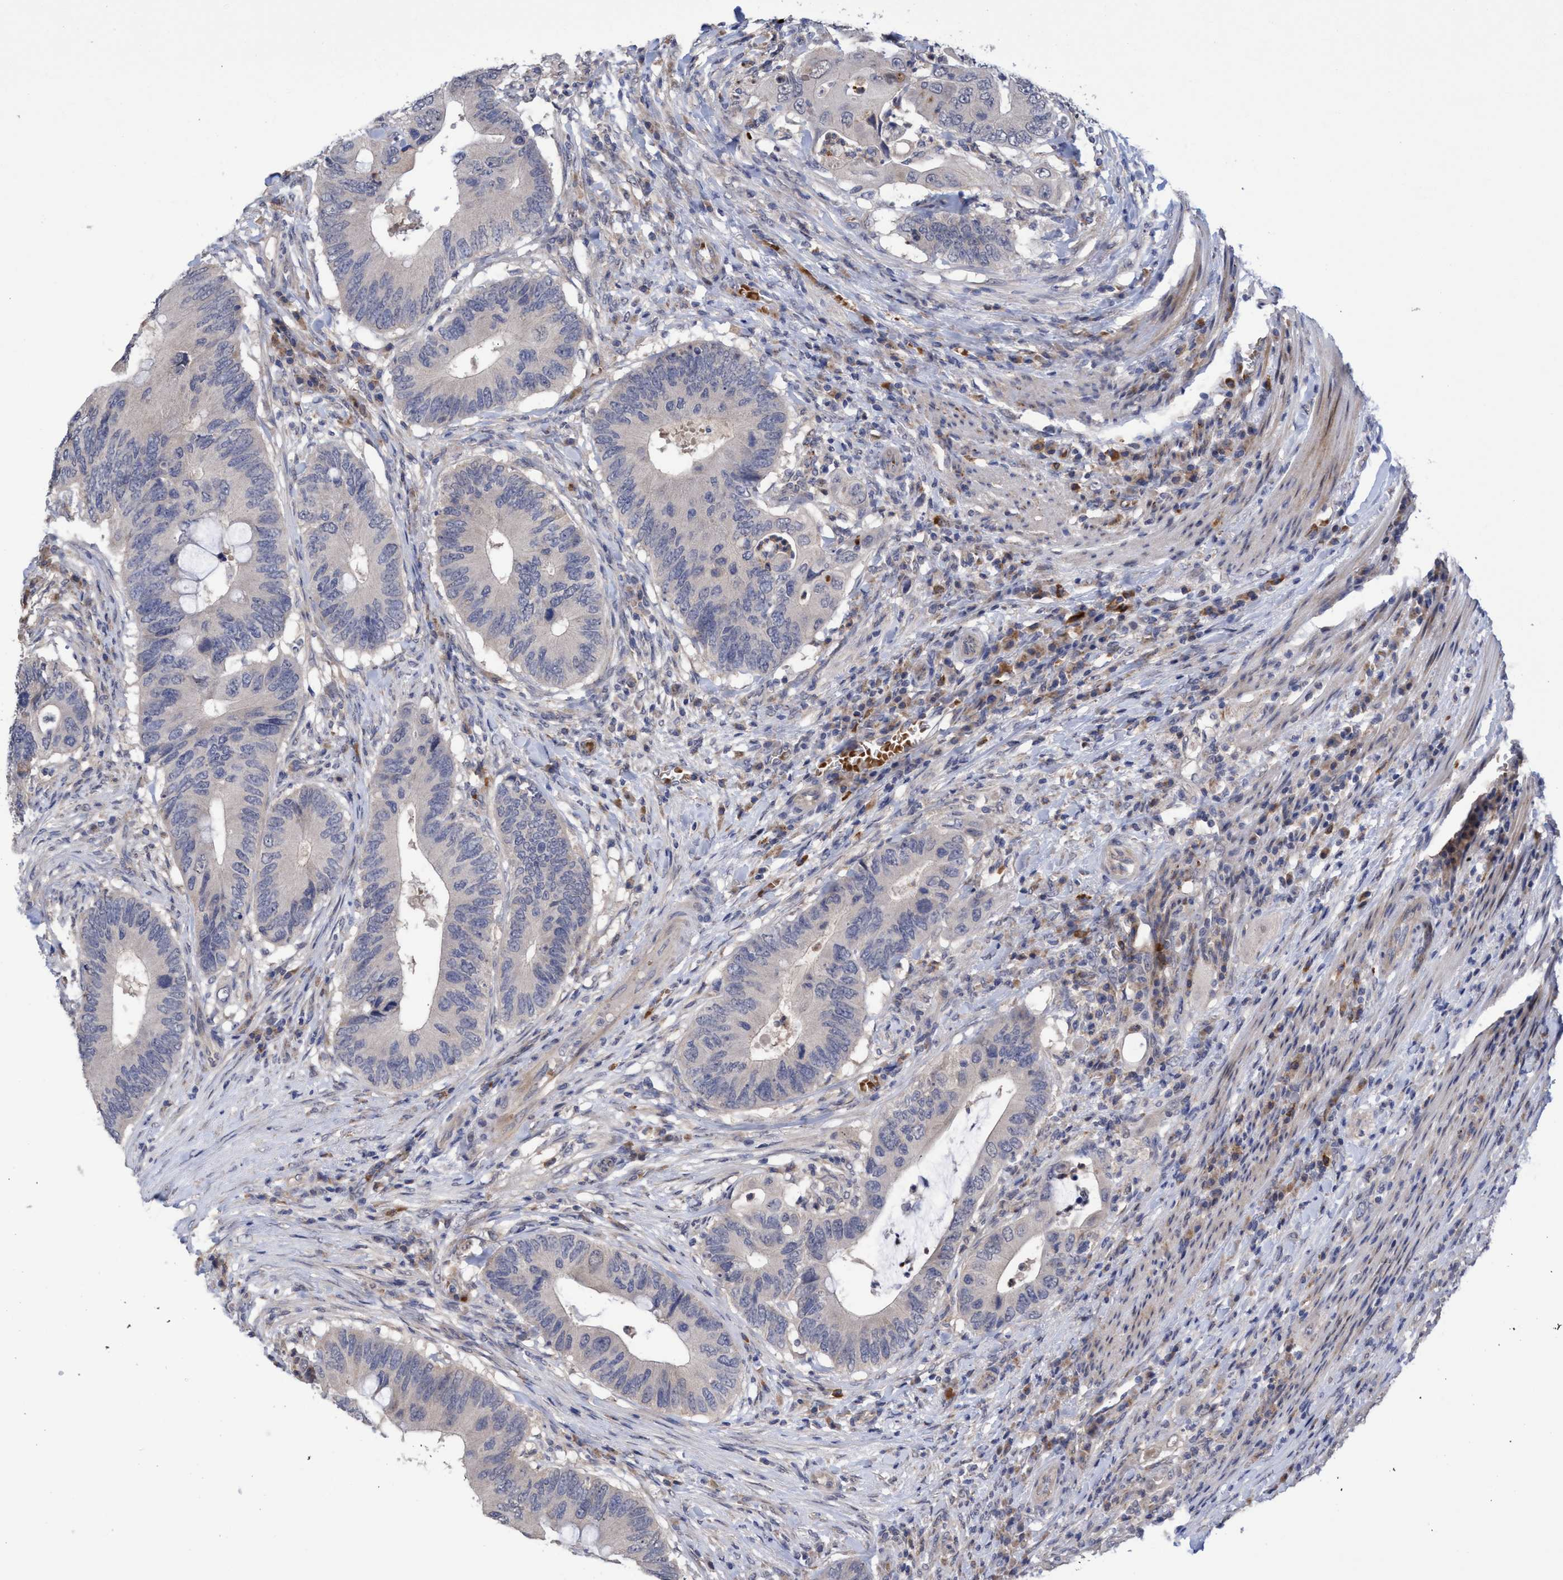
{"staining": {"intensity": "negative", "quantity": "none", "location": "none"}, "tissue": "colorectal cancer", "cell_type": "Tumor cells", "image_type": "cancer", "snomed": [{"axis": "morphology", "description": "Adenocarcinoma, NOS"}, {"axis": "topography", "description": "Colon"}], "caption": "A high-resolution photomicrograph shows immunohistochemistry (IHC) staining of adenocarcinoma (colorectal), which displays no significant expression in tumor cells.", "gene": "SEMA4D", "patient": {"sex": "male", "age": 71}}